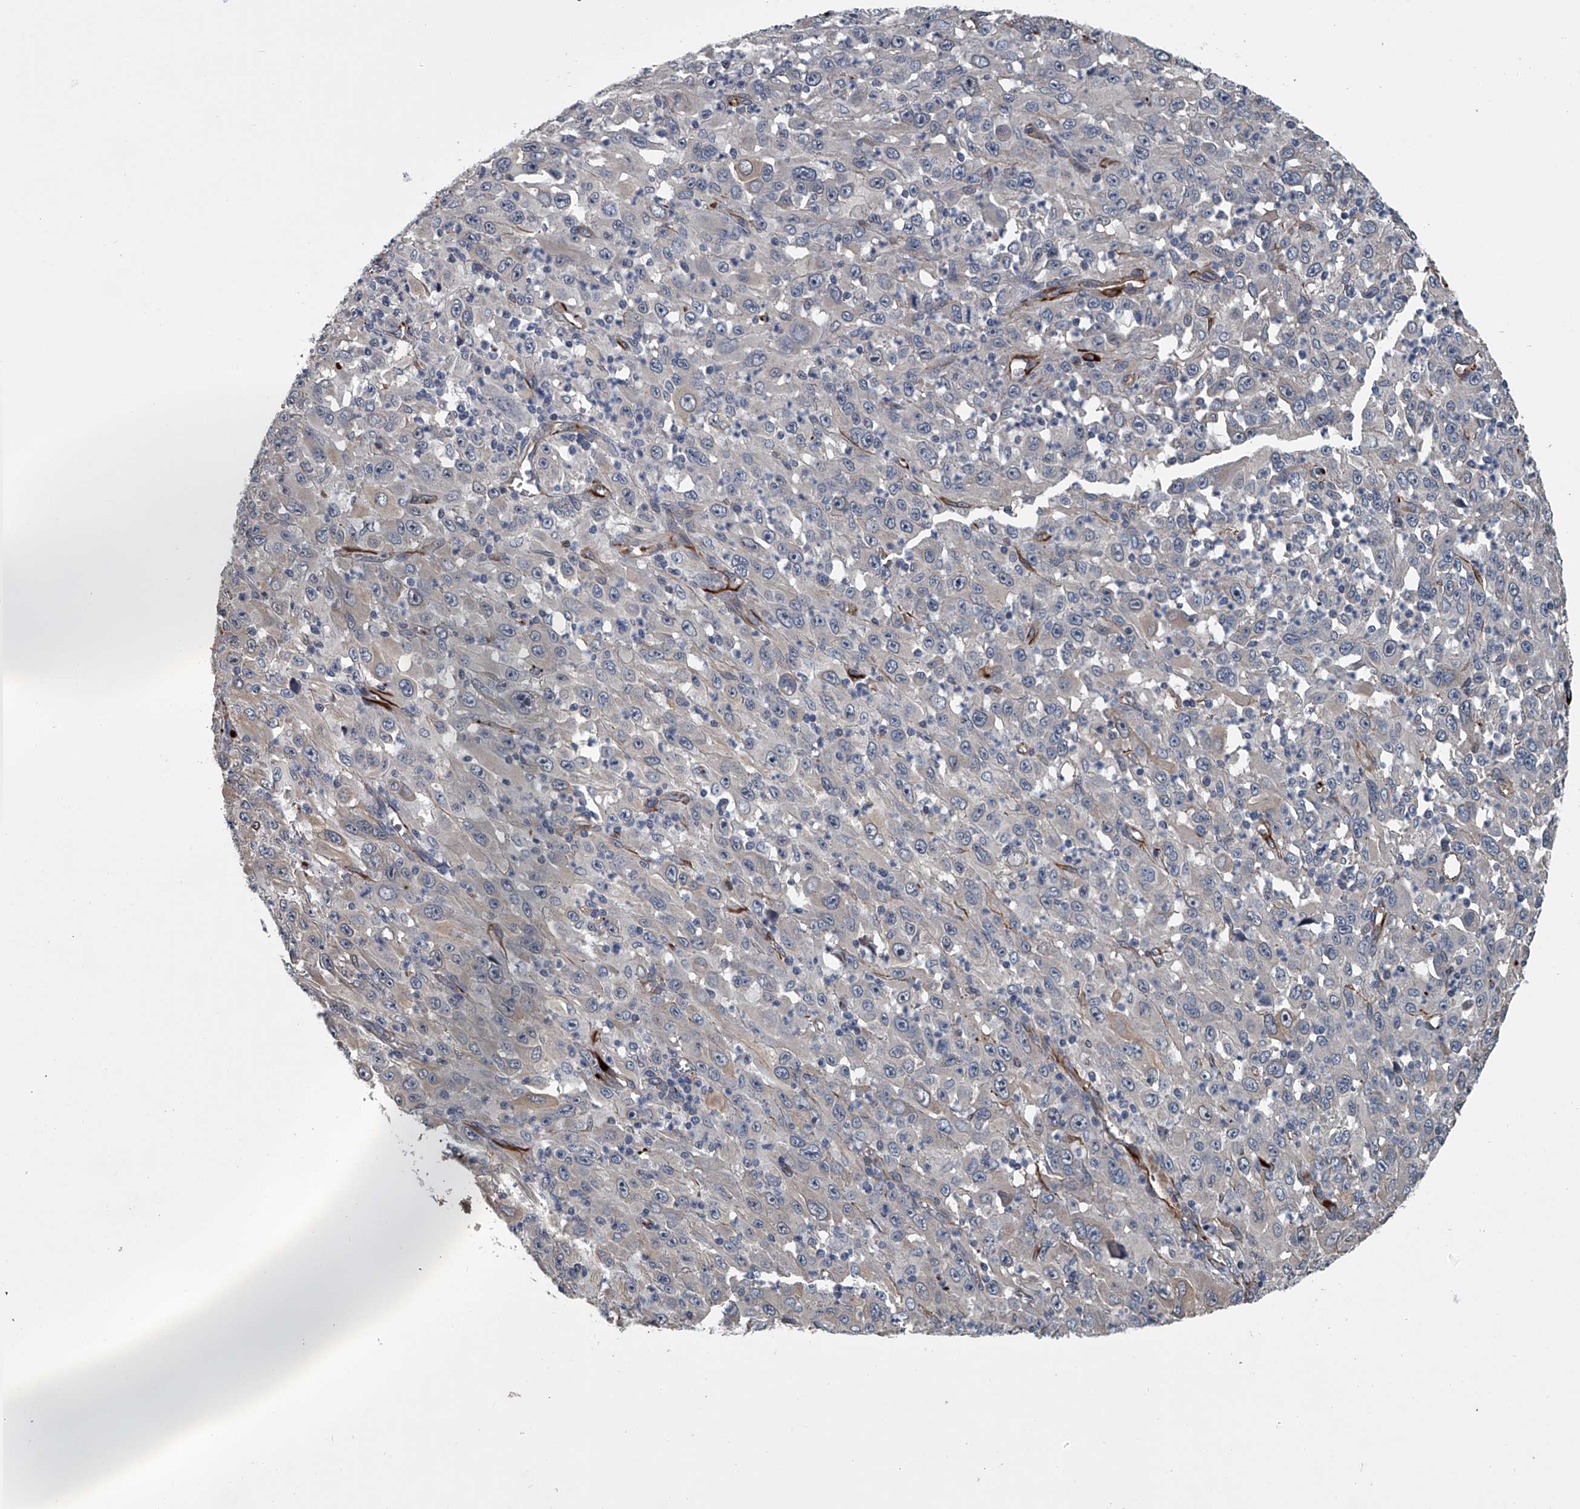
{"staining": {"intensity": "negative", "quantity": "none", "location": "none"}, "tissue": "melanoma", "cell_type": "Tumor cells", "image_type": "cancer", "snomed": [{"axis": "morphology", "description": "Malignant melanoma, Metastatic site"}, {"axis": "topography", "description": "Skin"}], "caption": "IHC micrograph of malignant melanoma (metastatic site) stained for a protein (brown), which demonstrates no staining in tumor cells.", "gene": "LDLRAD2", "patient": {"sex": "female", "age": 56}}